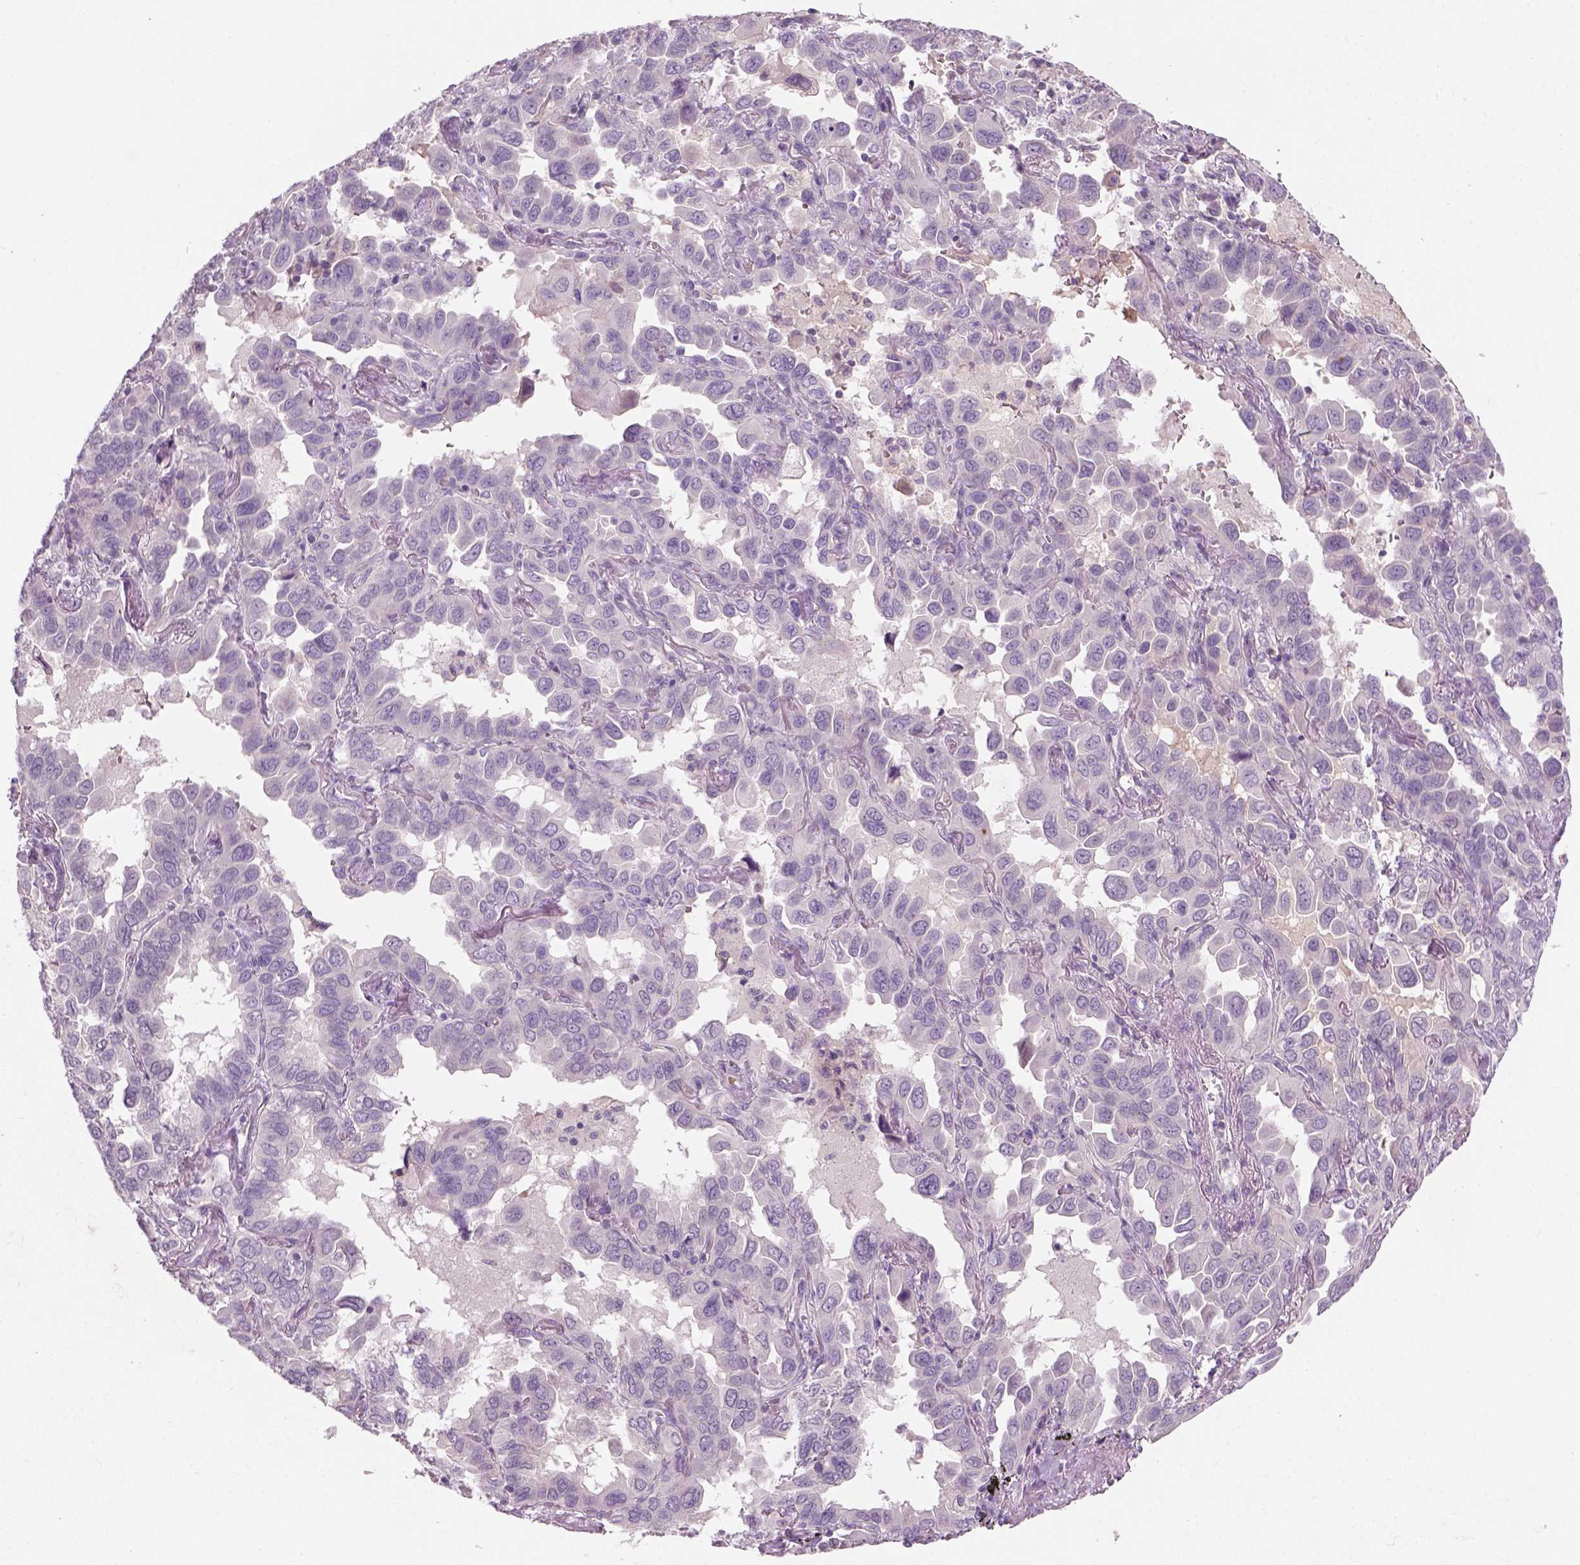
{"staining": {"intensity": "negative", "quantity": "none", "location": "none"}, "tissue": "lung cancer", "cell_type": "Tumor cells", "image_type": "cancer", "snomed": [{"axis": "morphology", "description": "Adenocarcinoma, NOS"}, {"axis": "topography", "description": "Lung"}], "caption": "Human lung adenocarcinoma stained for a protein using immunohistochemistry exhibits no positivity in tumor cells.", "gene": "GFI1B", "patient": {"sex": "male", "age": 64}}